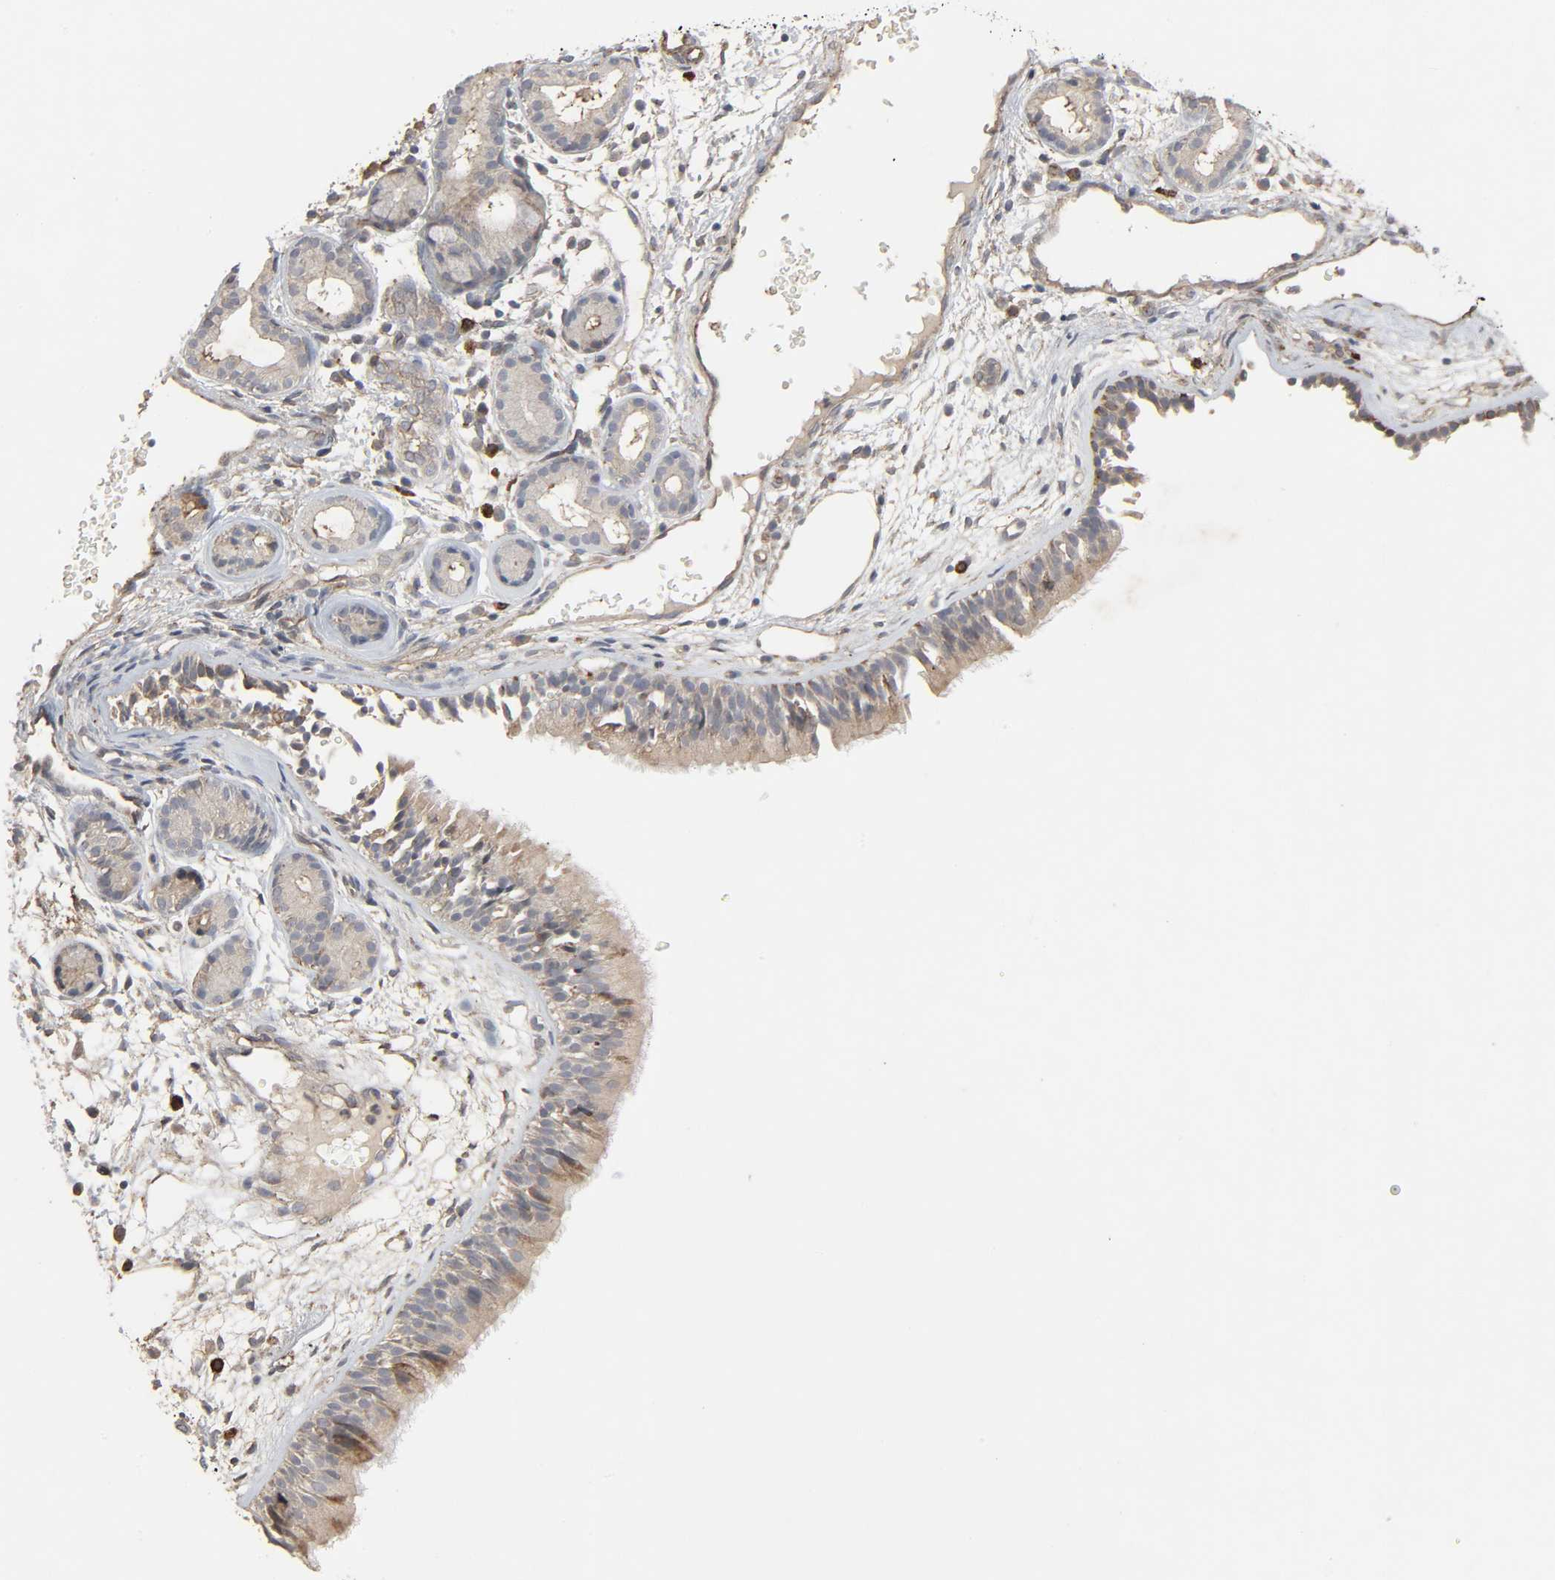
{"staining": {"intensity": "weak", "quantity": ">75%", "location": "cytoplasmic/membranous"}, "tissue": "nasopharynx", "cell_type": "Respiratory epithelial cells", "image_type": "normal", "snomed": [{"axis": "morphology", "description": "Normal tissue, NOS"}, {"axis": "morphology", "description": "Inflammation, NOS"}, {"axis": "topography", "description": "Nasopharynx"}], "caption": "Respiratory epithelial cells display low levels of weak cytoplasmic/membranous positivity in about >75% of cells in benign human nasopharynx.", "gene": "ADCY4", "patient": {"sex": "female", "age": 55}}